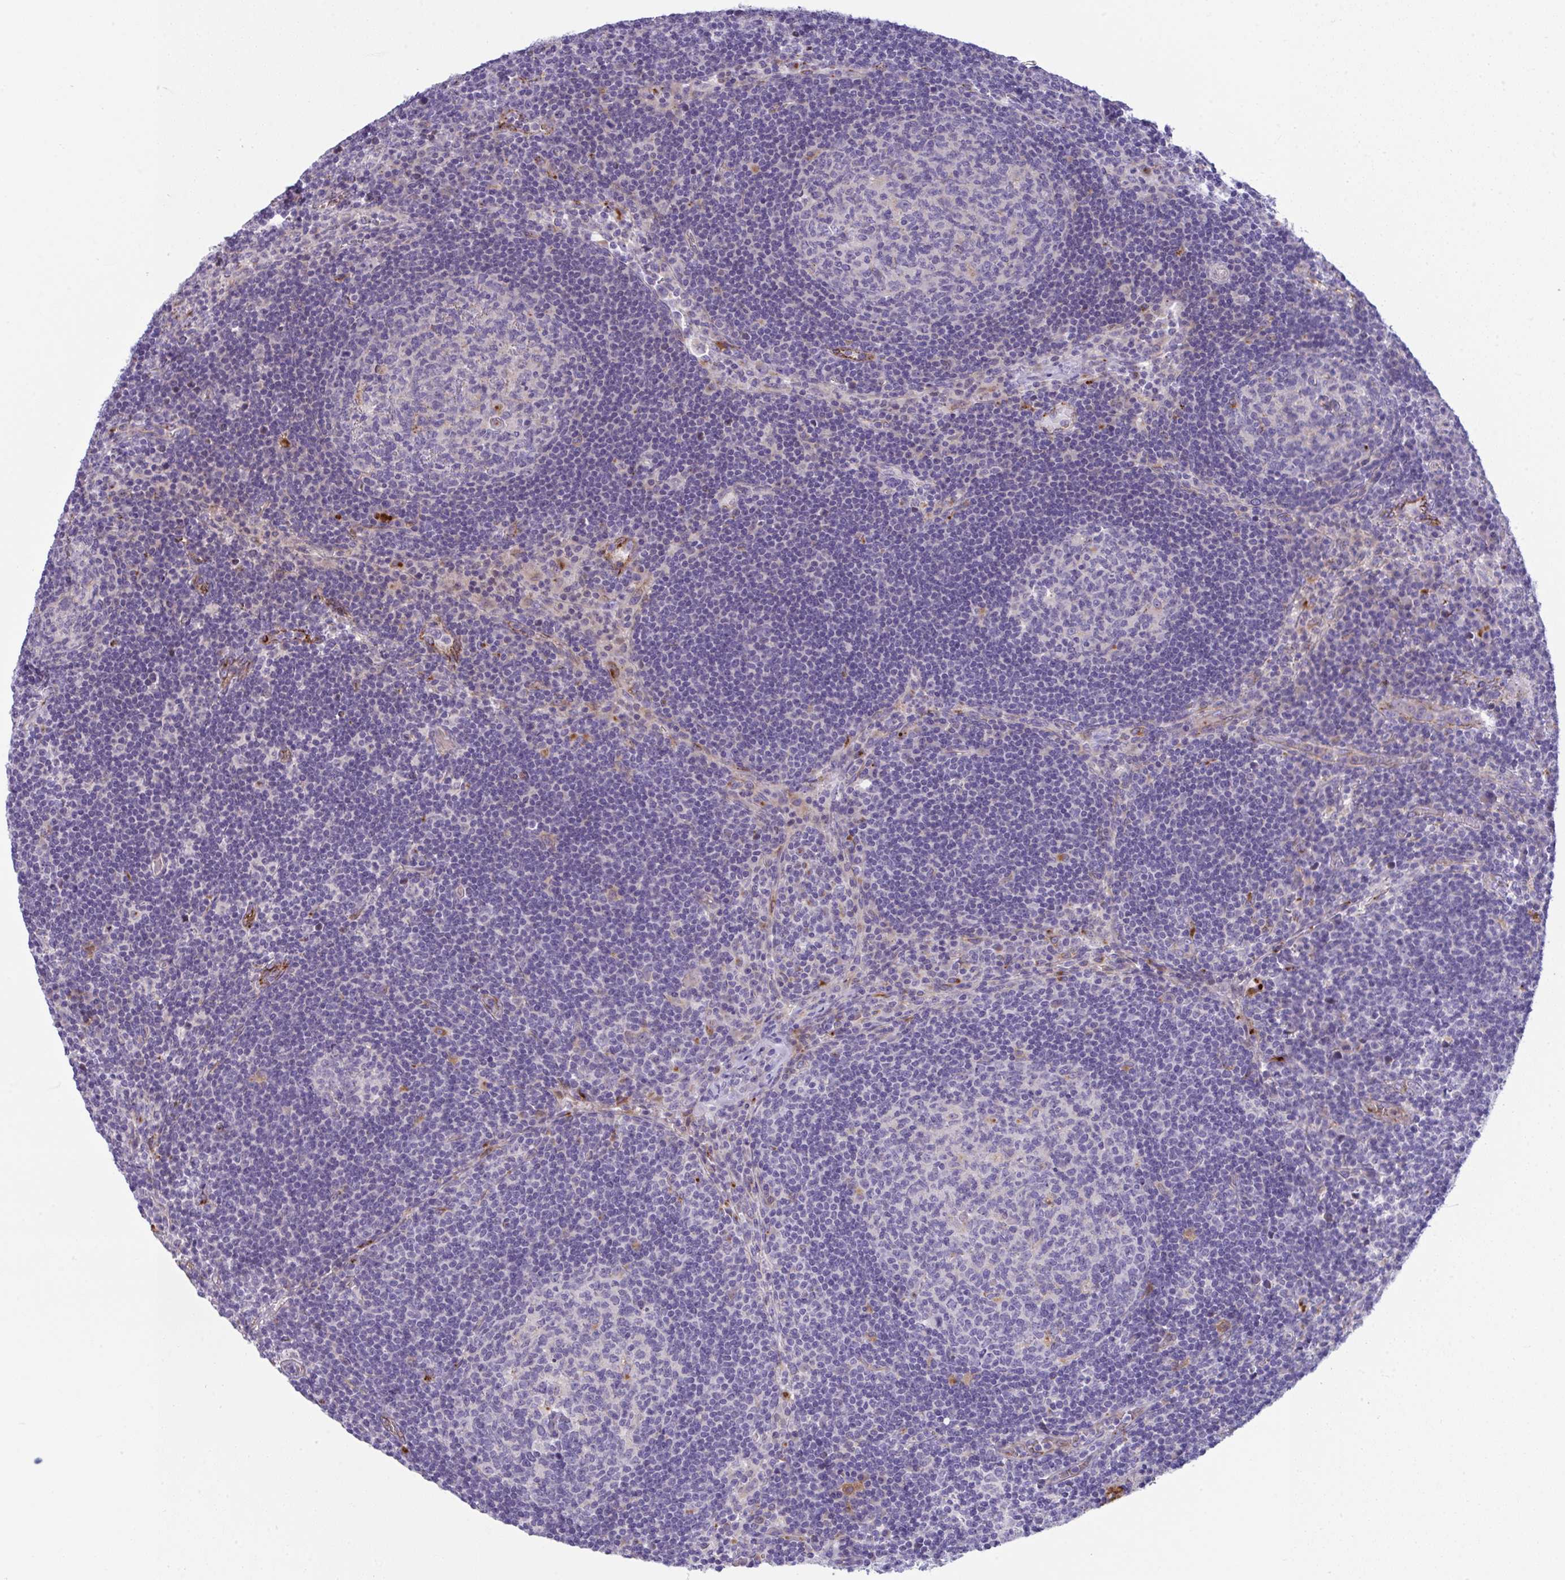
{"staining": {"intensity": "negative", "quantity": "none", "location": "none"}, "tissue": "lymph node", "cell_type": "Germinal center cells", "image_type": "normal", "snomed": [{"axis": "morphology", "description": "Normal tissue, NOS"}, {"axis": "topography", "description": "Lymph node"}], "caption": "The histopathology image reveals no significant positivity in germinal center cells of lymph node. (DAB IHC with hematoxylin counter stain).", "gene": "TOR1AIP2", "patient": {"sex": "male", "age": 67}}